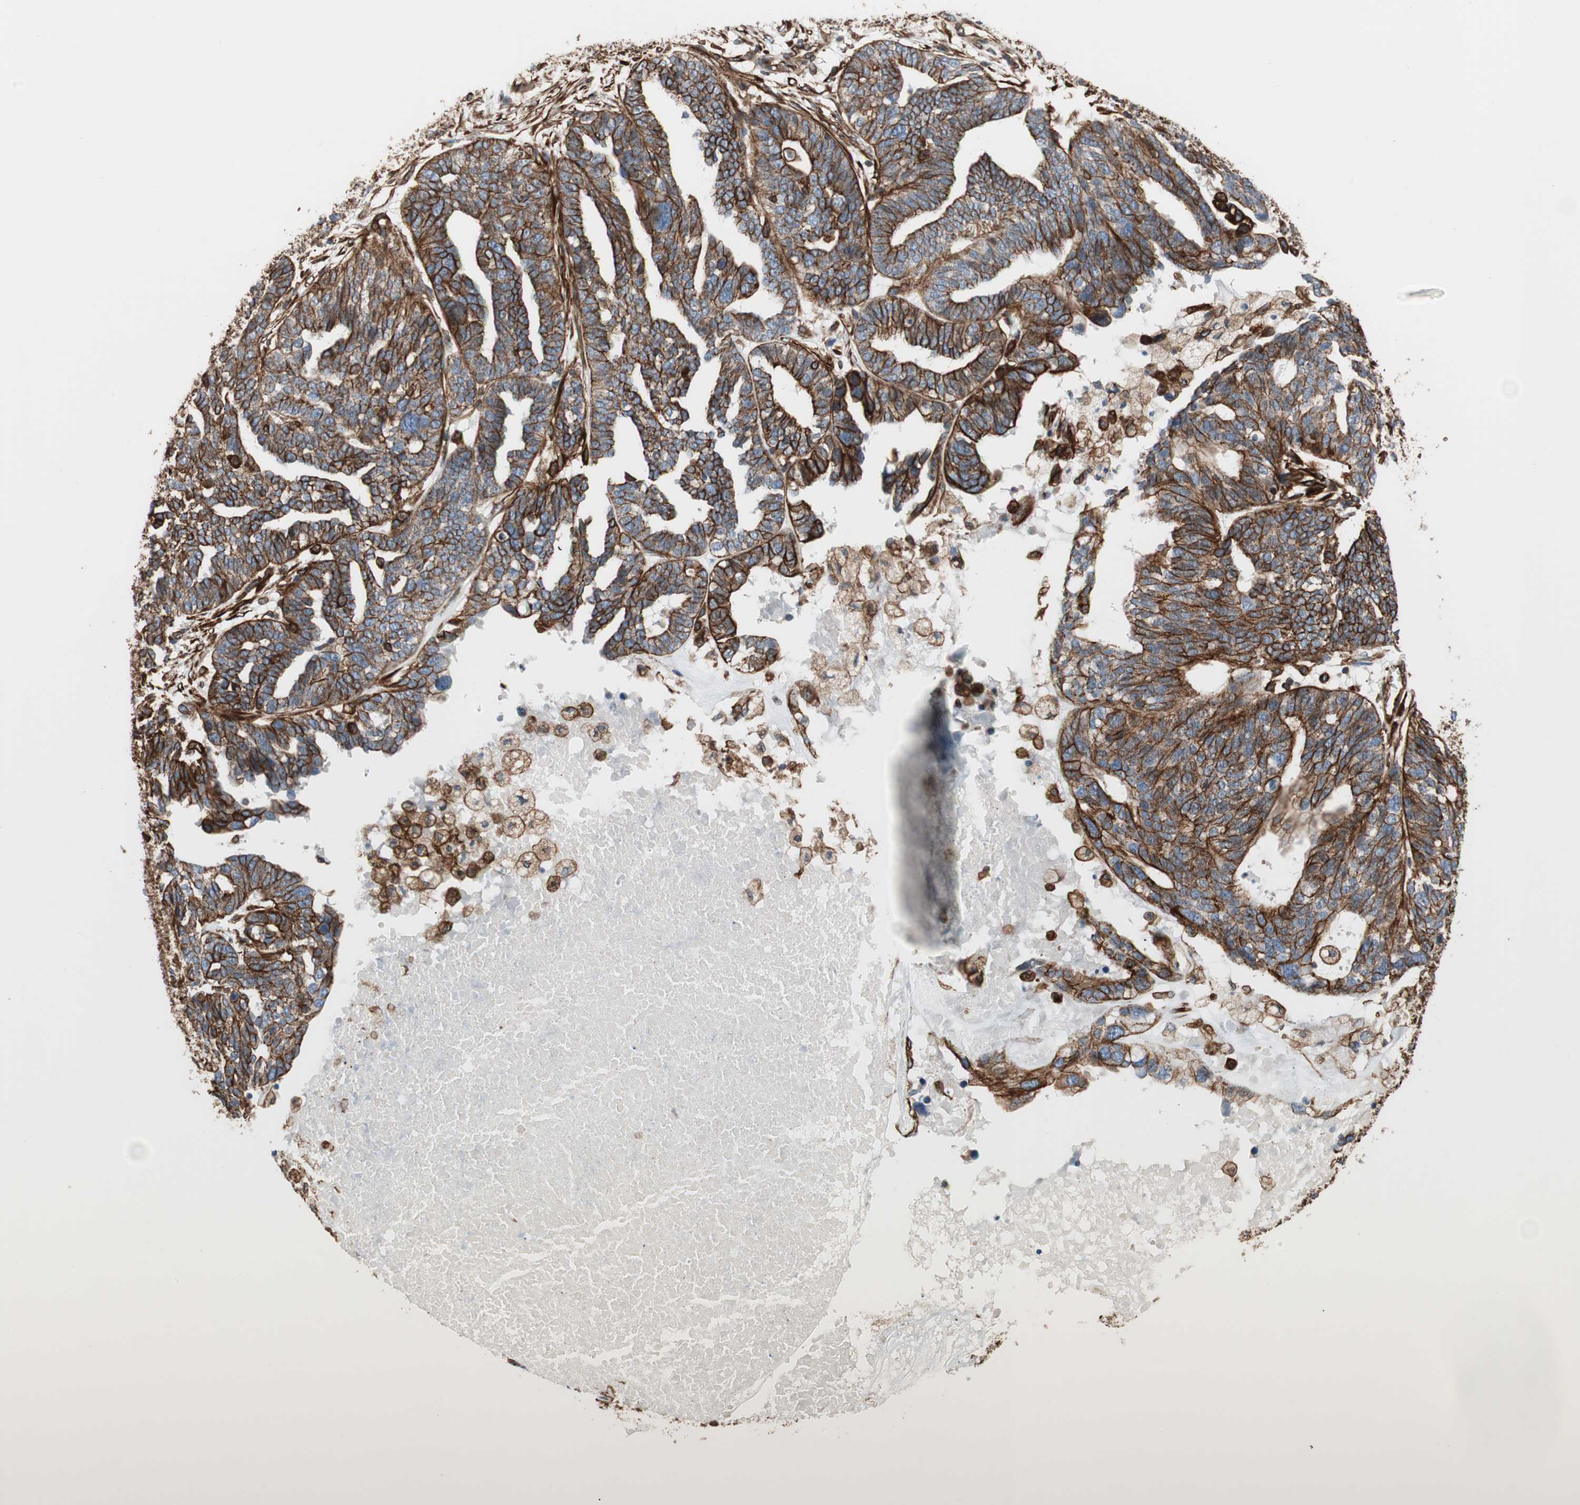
{"staining": {"intensity": "strong", "quantity": ">75%", "location": "cytoplasmic/membranous"}, "tissue": "ovarian cancer", "cell_type": "Tumor cells", "image_type": "cancer", "snomed": [{"axis": "morphology", "description": "Cystadenocarcinoma, serous, NOS"}, {"axis": "topography", "description": "Ovary"}], "caption": "Immunohistochemical staining of serous cystadenocarcinoma (ovarian) displays high levels of strong cytoplasmic/membranous protein positivity in approximately >75% of tumor cells. Nuclei are stained in blue.", "gene": "TCTA", "patient": {"sex": "female", "age": 59}}